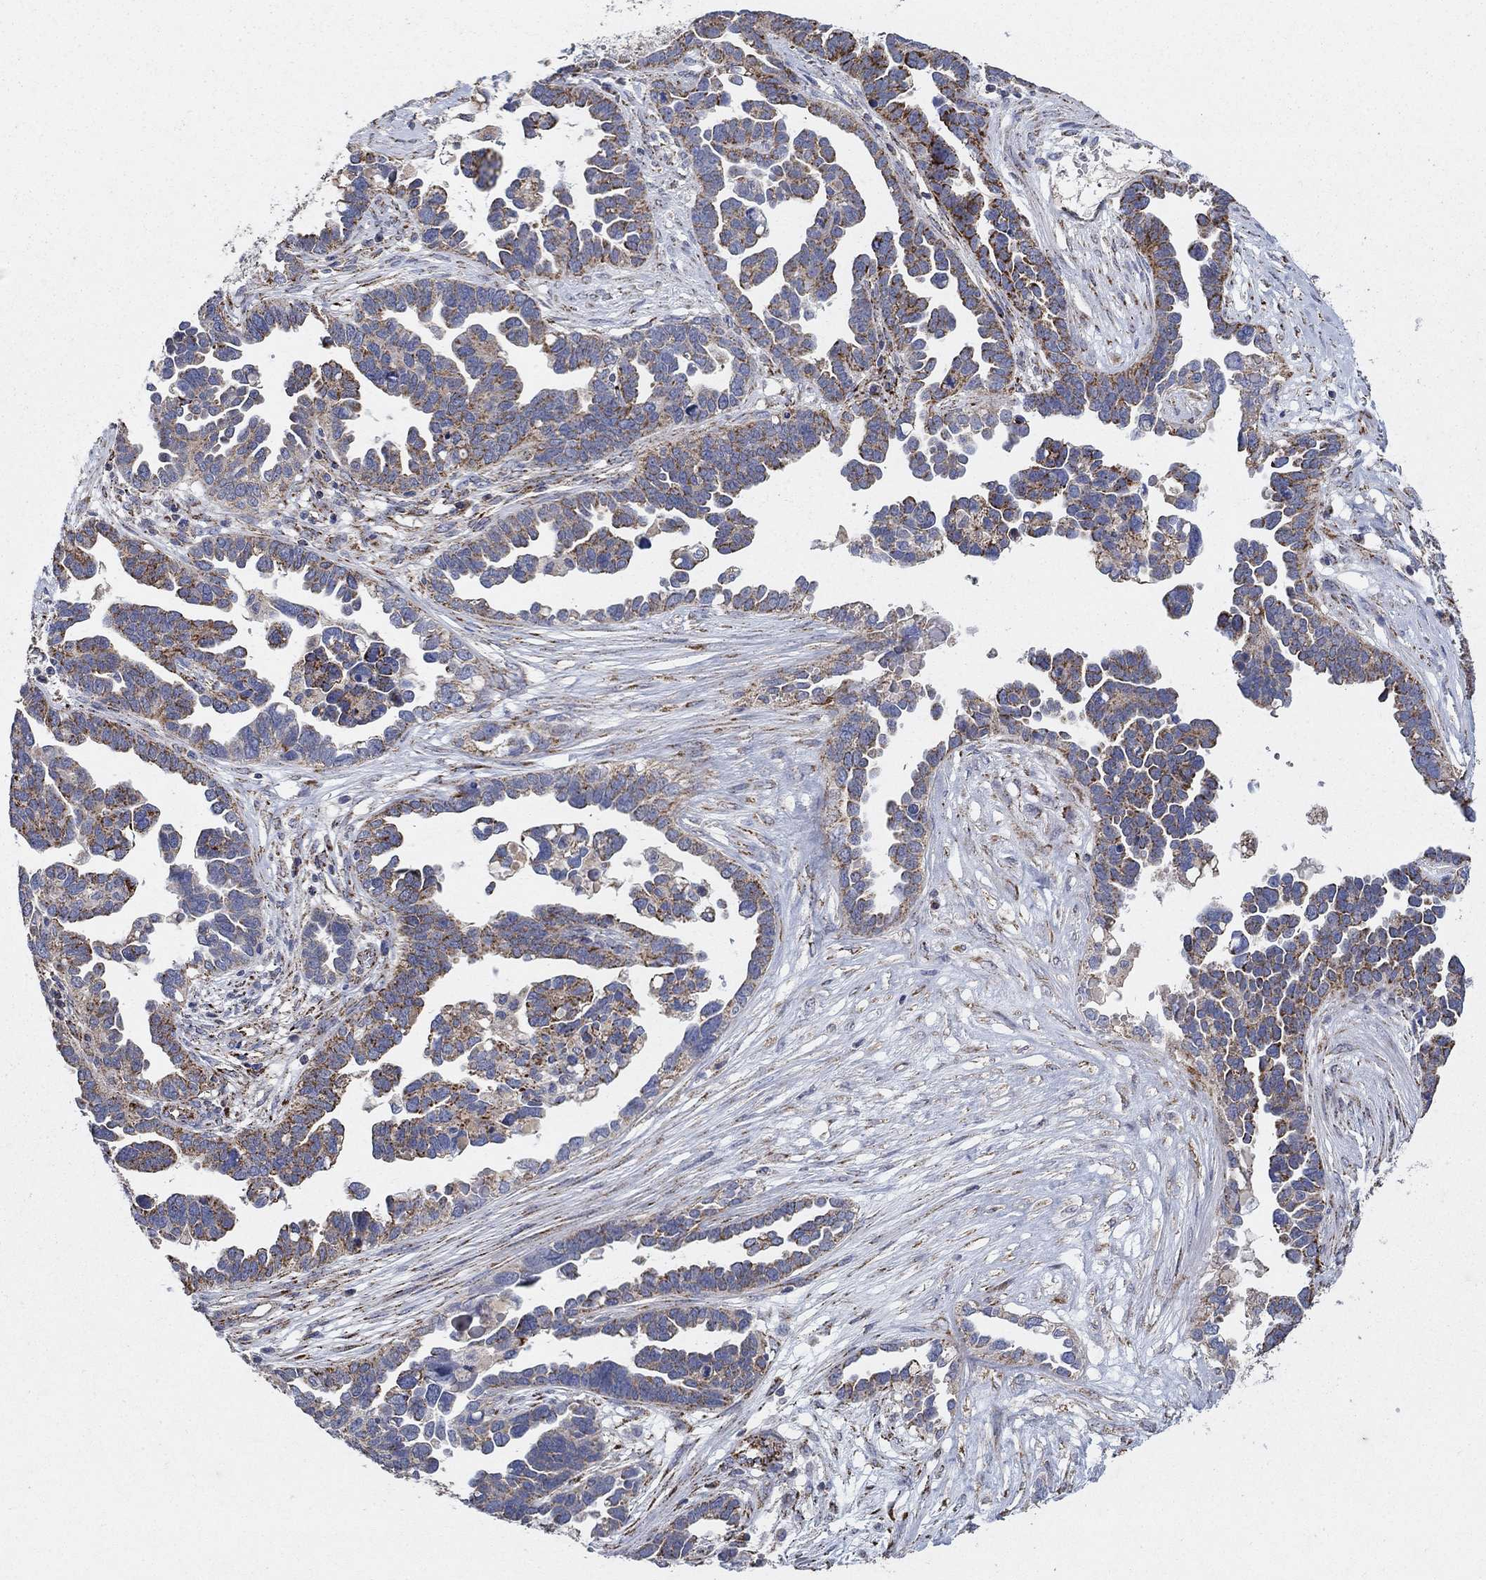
{"staining": {"intensity": "strong", "quantity": "<25%", "location": "cytoplasmic/membranous"}, "tissue": "ovarian cancer", "cell_type": "Tumor cells", "image_type": "cancer", "snomed": [{"axis": "morphology", "description": "Cystadenocarcinoma, serous, NOS"}, {"axis": "topography", "description": "Ovary"}], "caption": "Ovarian serous cystadenocarcinoma was stained to show a protein in brown. There is medium levels of strong cytoplasmic/membranous positivity in about <25% of tumor cells. Using DAB (brown) and hematoxylin (blue) stains, captured at high magnification using brightfield microscopy.", "gene": "PNPLA2", "patient": {"sex": "female", "age": 54}}